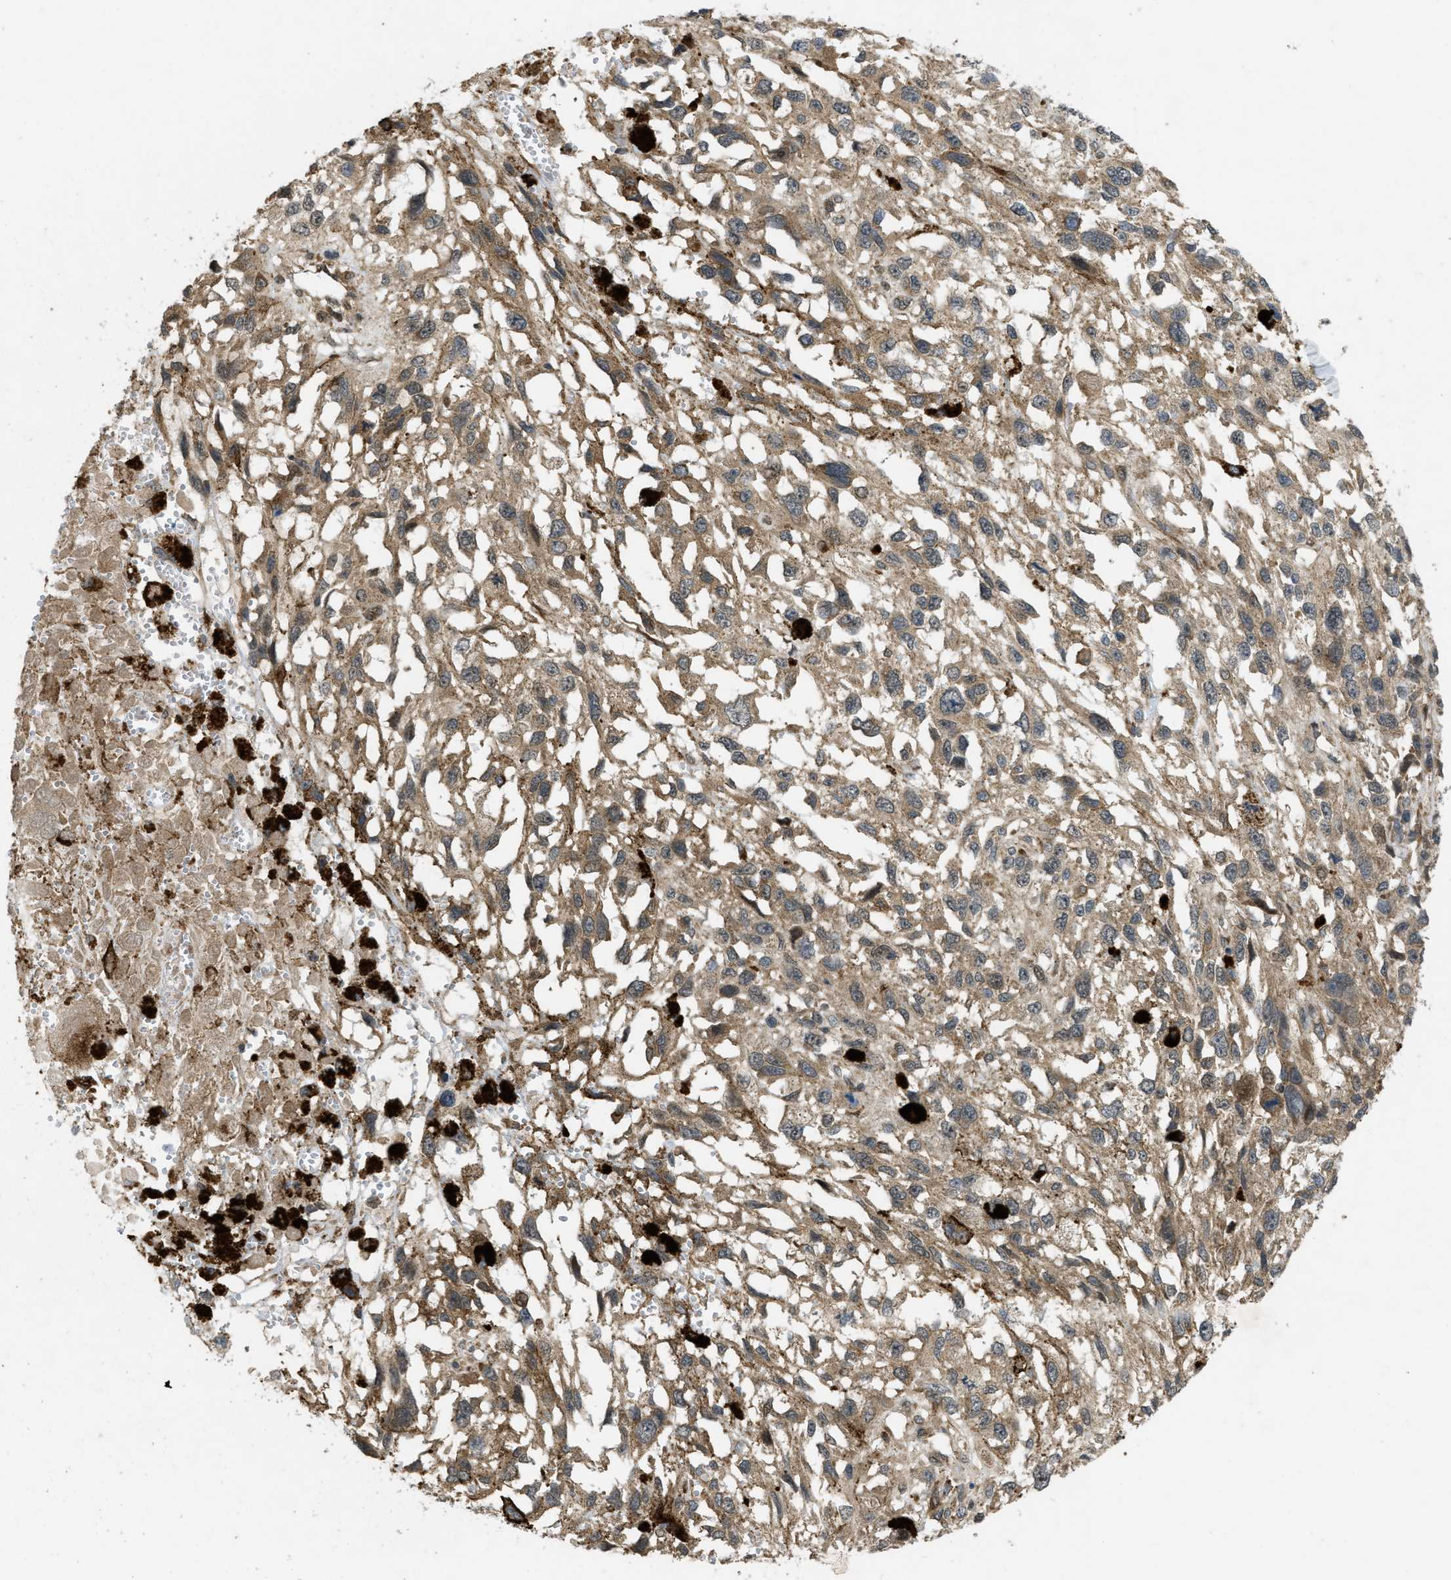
{"staining": {"intensity": "moderate", "quantity": ">75%", "location": "cytoplasmic/membranous"}, "tissue": "melanoma", "cell_type": "Tumor cells", "image_type": "cancer", "snomed": [{"axis": "morphology", "description": "Malignant melanoma, Metastatic site"}, {"axis": "topography", "description": "Lymph node"}], "caption": "Moderate cytoplasmic/membranous staining is present in approximately >75% of tumor cells in melanoma.", "gene": "IFNLR1", "patient": {"sex": "male", "age": 59}}